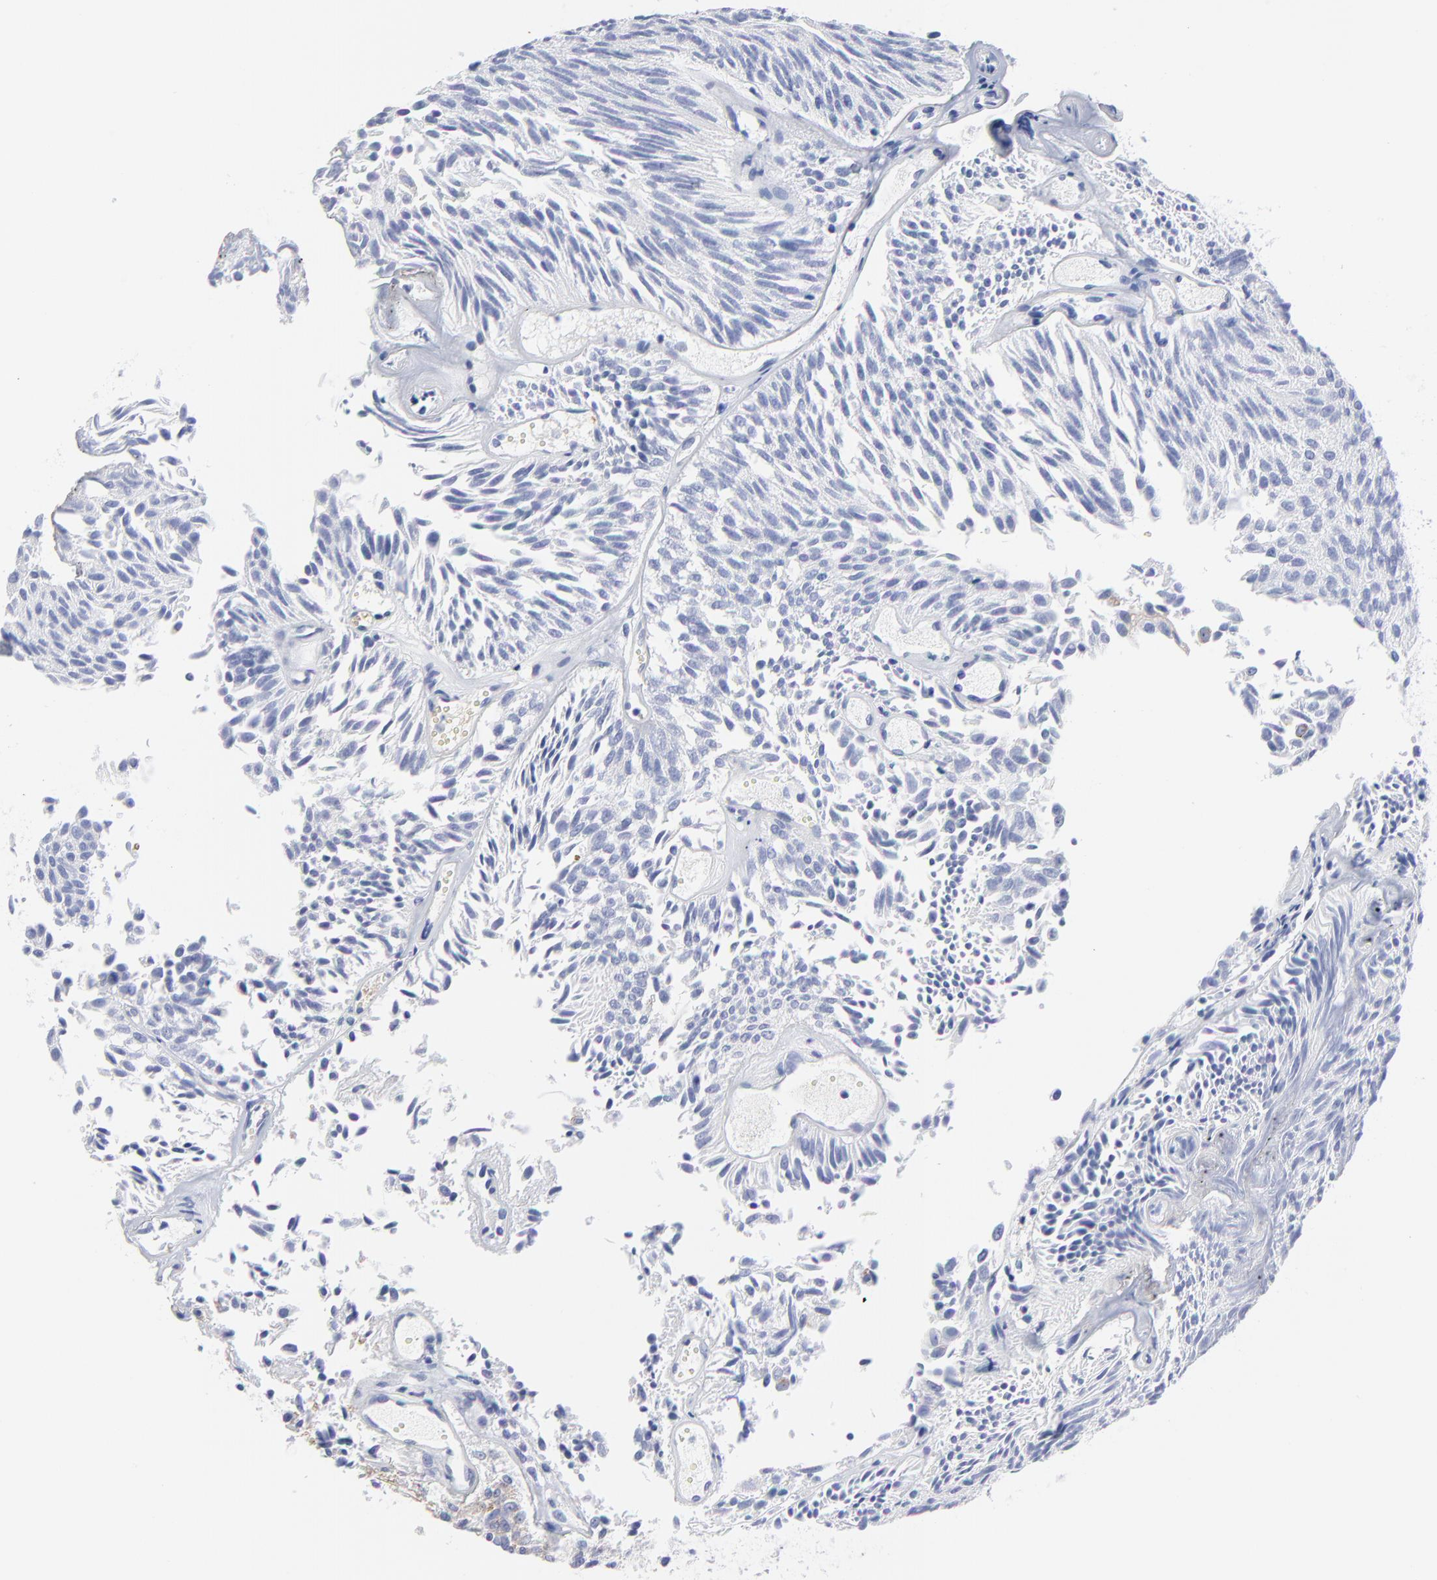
{"staining": {"intensity": "moderate", "quantity": "25%-75%", "location": "cytoplasmic/membranous"}, "tissue": "urothelial cancer", "cell_type": "Tumor cells", "image_type": "cancer", "snomed": [{"axis": "morphology", "description": "Urothelial carcinoma, Low grade"}, {"axis": "topography", "description": "Urinary bladder"}], "caption": "Immunohistochemistry (IHC) image of urothelial cancer stained for a protein (brown), which demonstrates medium levels of moderate cytoplasmic/membranous positivity in approximately 25%-75% of tumor cells.", "gene": "CNTN3", "patient": {"sex": "male", "age": 76}}